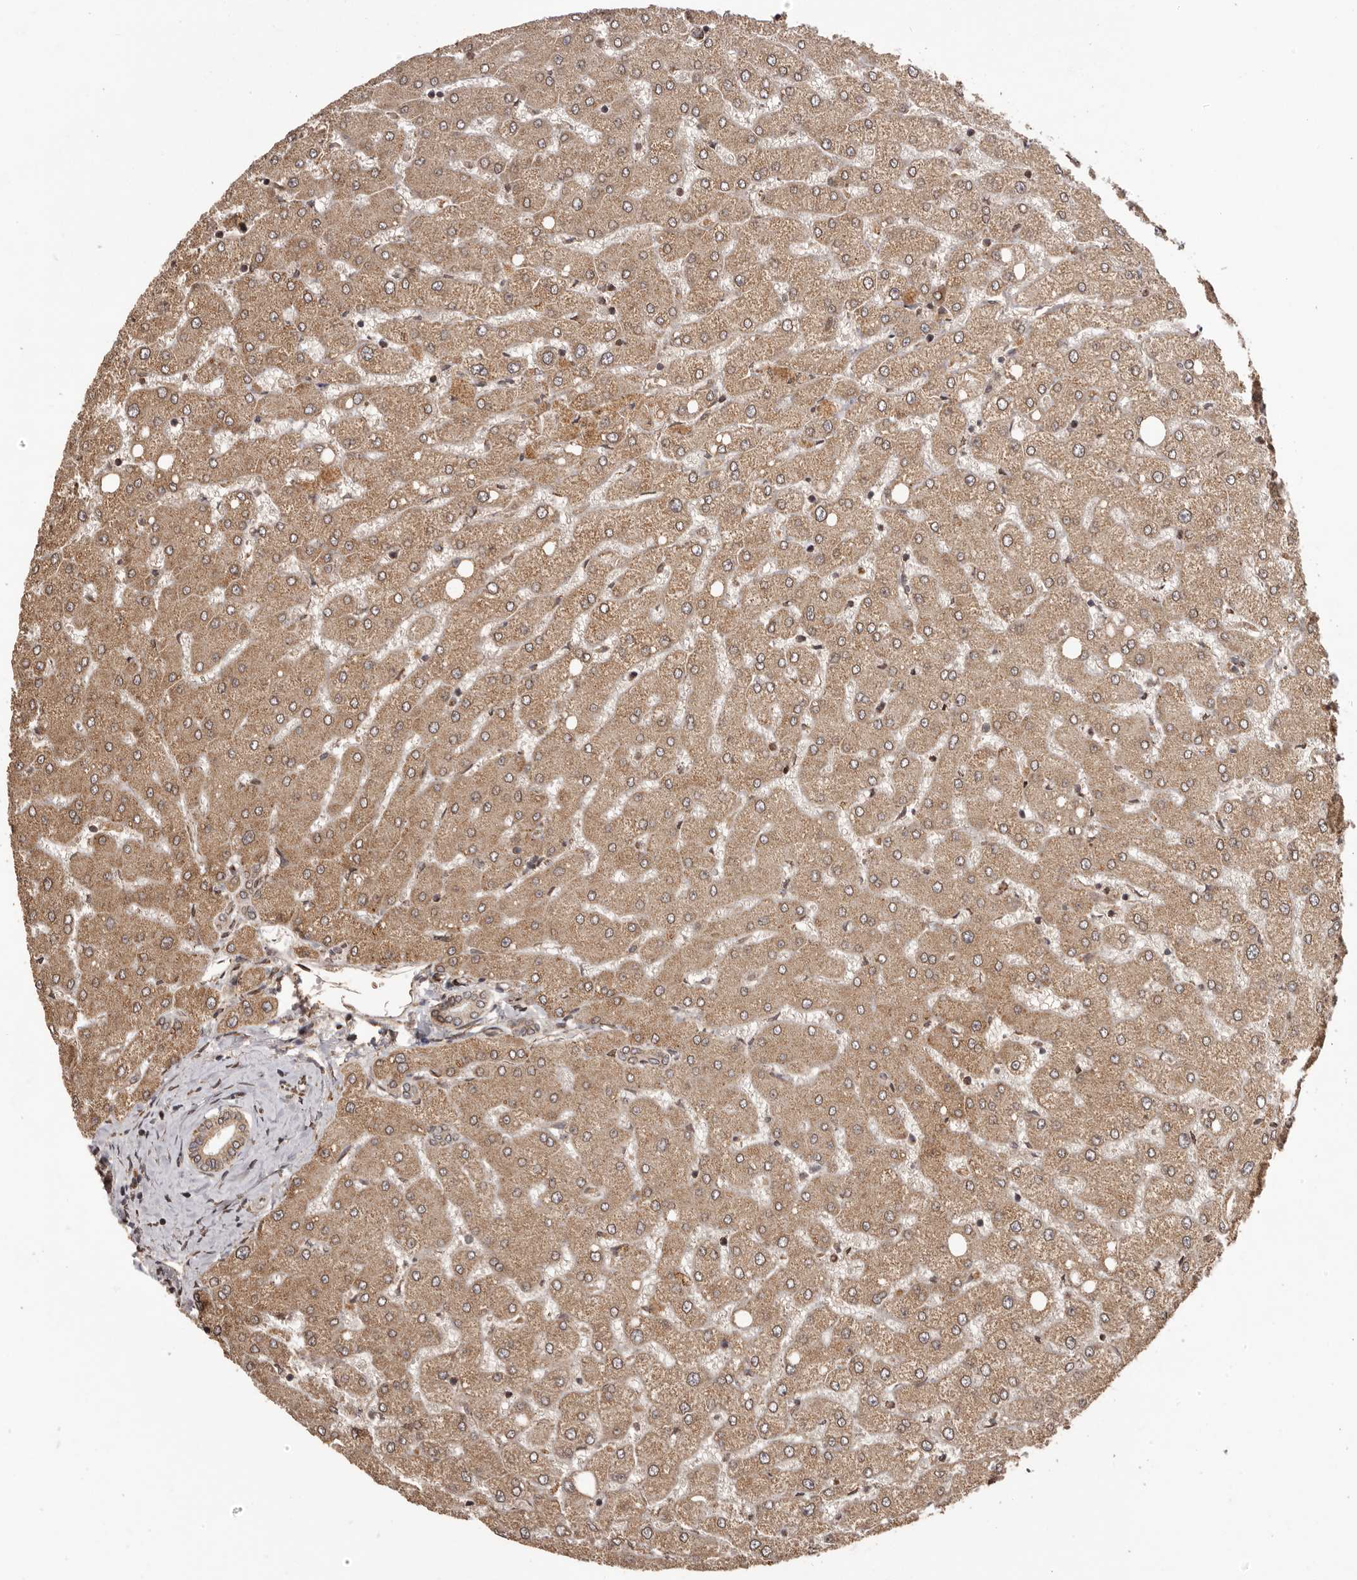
{"staining": {"intensity": "weak", "quantity": ">75%", "location": "cytoplasmic/membranous"}, "tissue": "liver", "cell_type": "Cholangiocytes", "image_type": "normal", "snomed": [{"axis": "morphology", "description": "Normal tissue, NOS"}, {"axis": "topography", "description": "Liver"}], "caption": "Immunohistochemistry (IHC) of normal liver exhibits low levels of weak cytoplasmic/membranous staining in about >75% of cholangiocytes. The protein of interest is shown in brown color, while the nuclei are stained blue.", "gene": "CHRM2", "patient": {"sex": "female", "age": 54}}